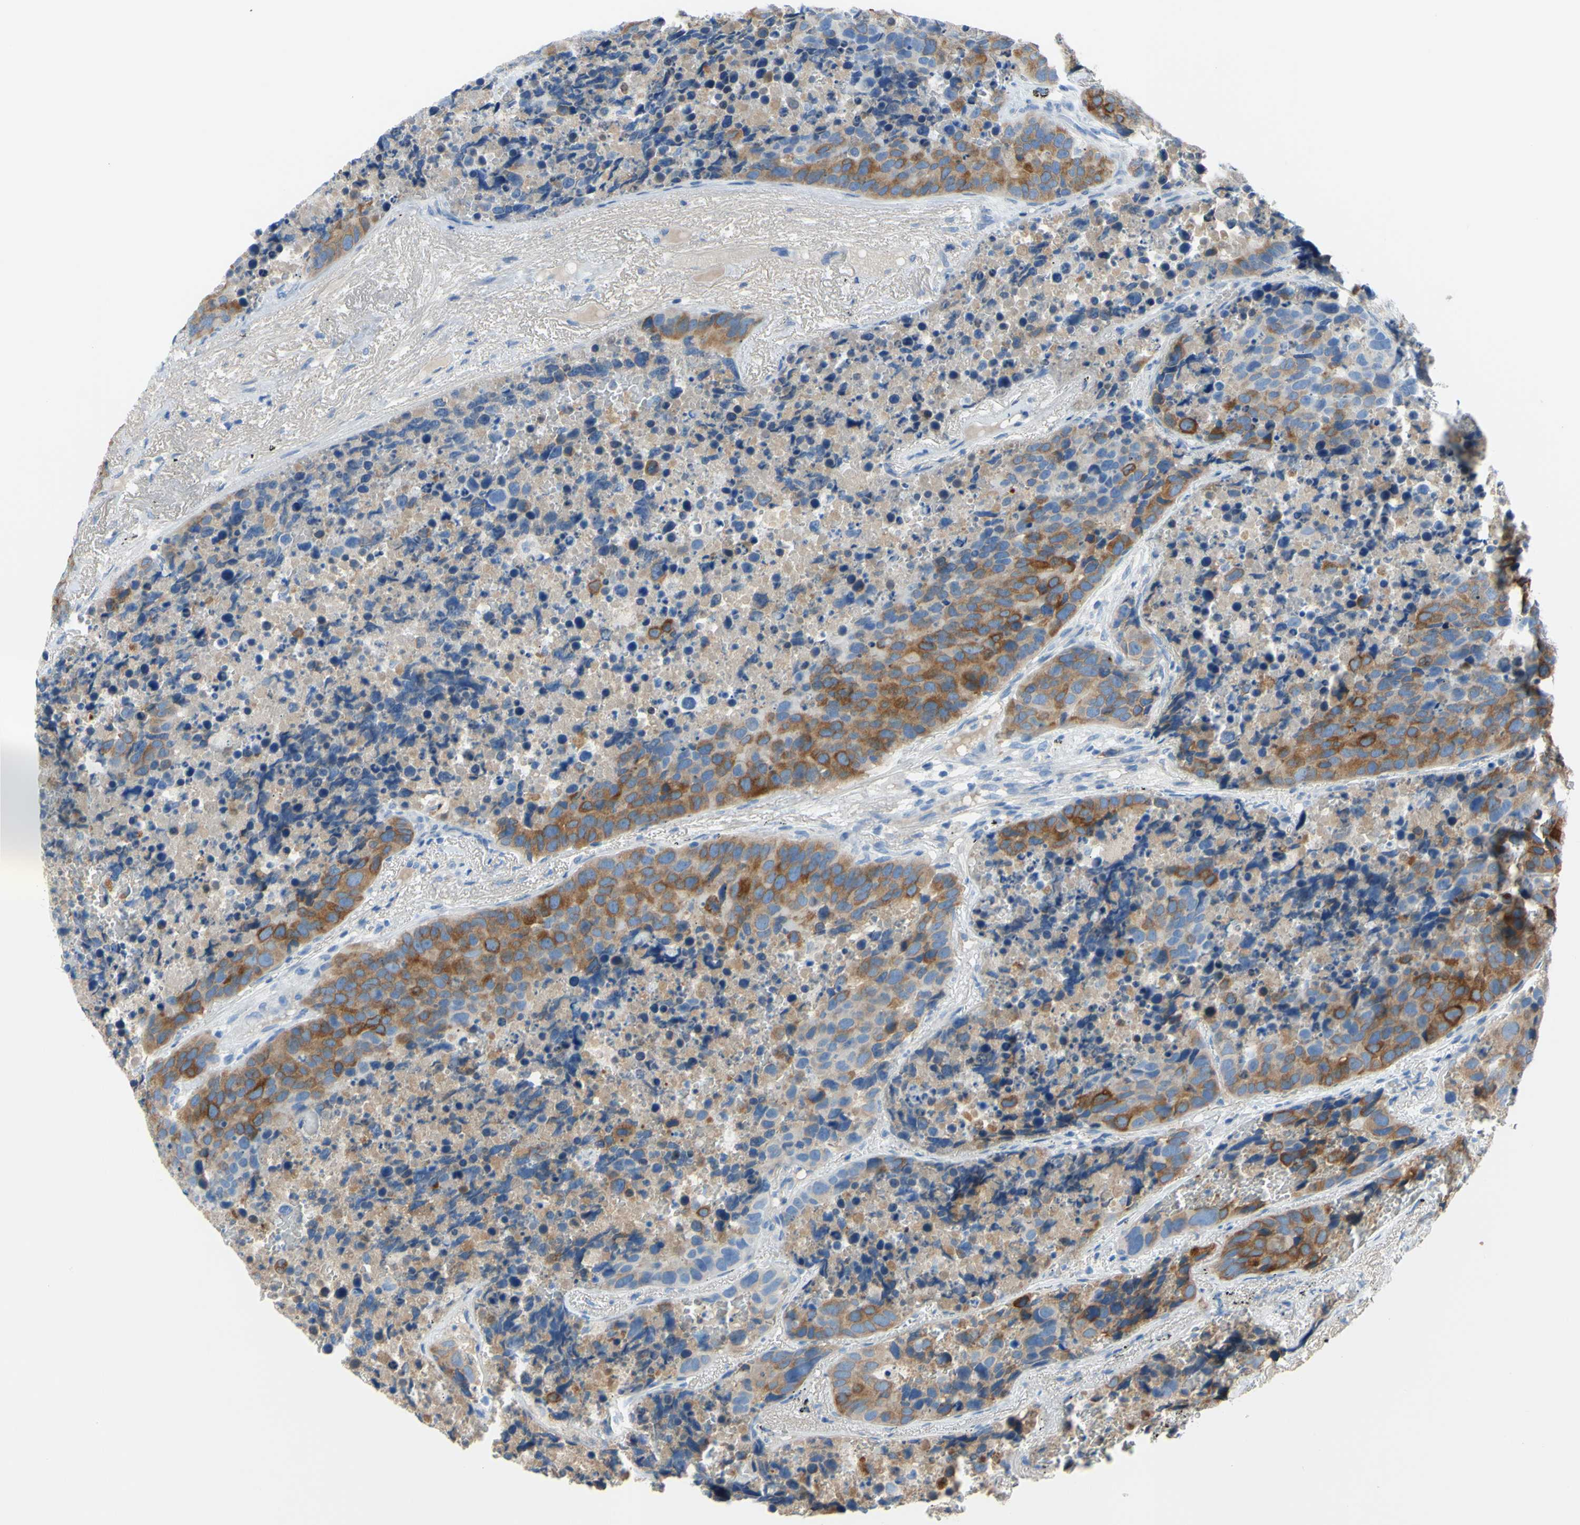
{"staining": {"intensity": "moderate", "quantity": ">75%", "location": "cytoplasmic/membranous"}, "tissue": "carcinoid", "cell_type": "Tumor cells", "image_type": "cancer", "snomed": [{"axis": "morphology", "description": "Carcinoid, malignant, NOS"}, {"axis": "topography", "description": "Lung"}], "caption": "This histopathology image exhibits IHC staining of carcinoid (malignant), with medium moderate cytoplasmic/membranous positivity in about >75% of tumor cells.", "gene": "FDFT1", "patient": {"sex": "male", "age": 60}}